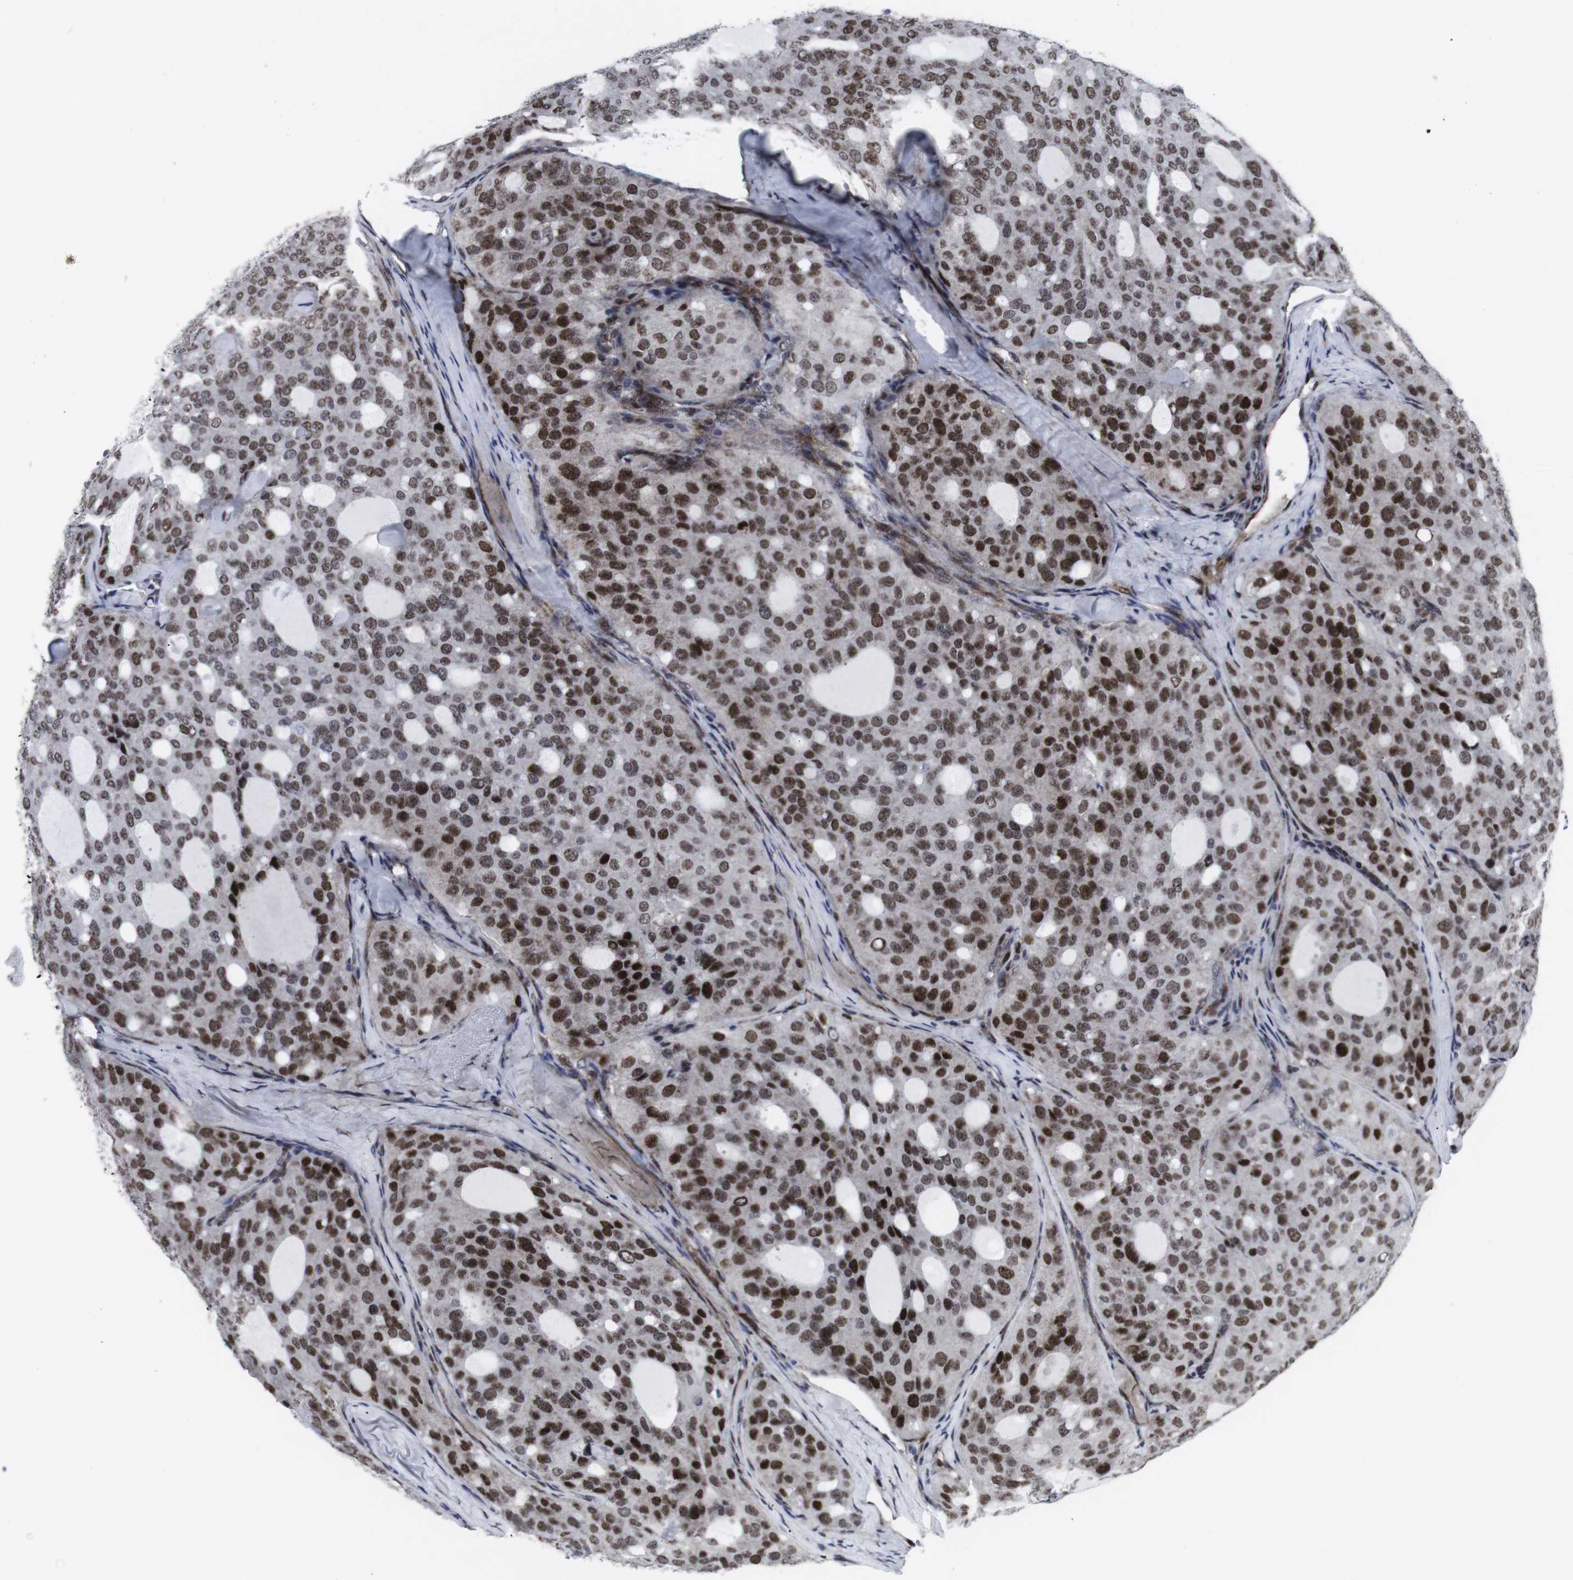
{"staining": {"intensity": "strong", "quantity": ">75%", "location": "nuclear"}, "tissue": "thyroid cancer", "cell_type": "Tumor cells", "image_type": "cancer", "snomed": [{"axis": "morphology", "description": "Follicular adenoma carcinoma, NOS"}, {"axis": "topography", "description": "Thyroid gland"}], "caption": "Approximately >75% of tumor cells in human thyroid follicular adenoma carcinoma show strong nuclear protein positivity as visualized by brown immunohistochemical staining.", "gene": "MLH1", "patient": {"sex": "male", "age": 75}}